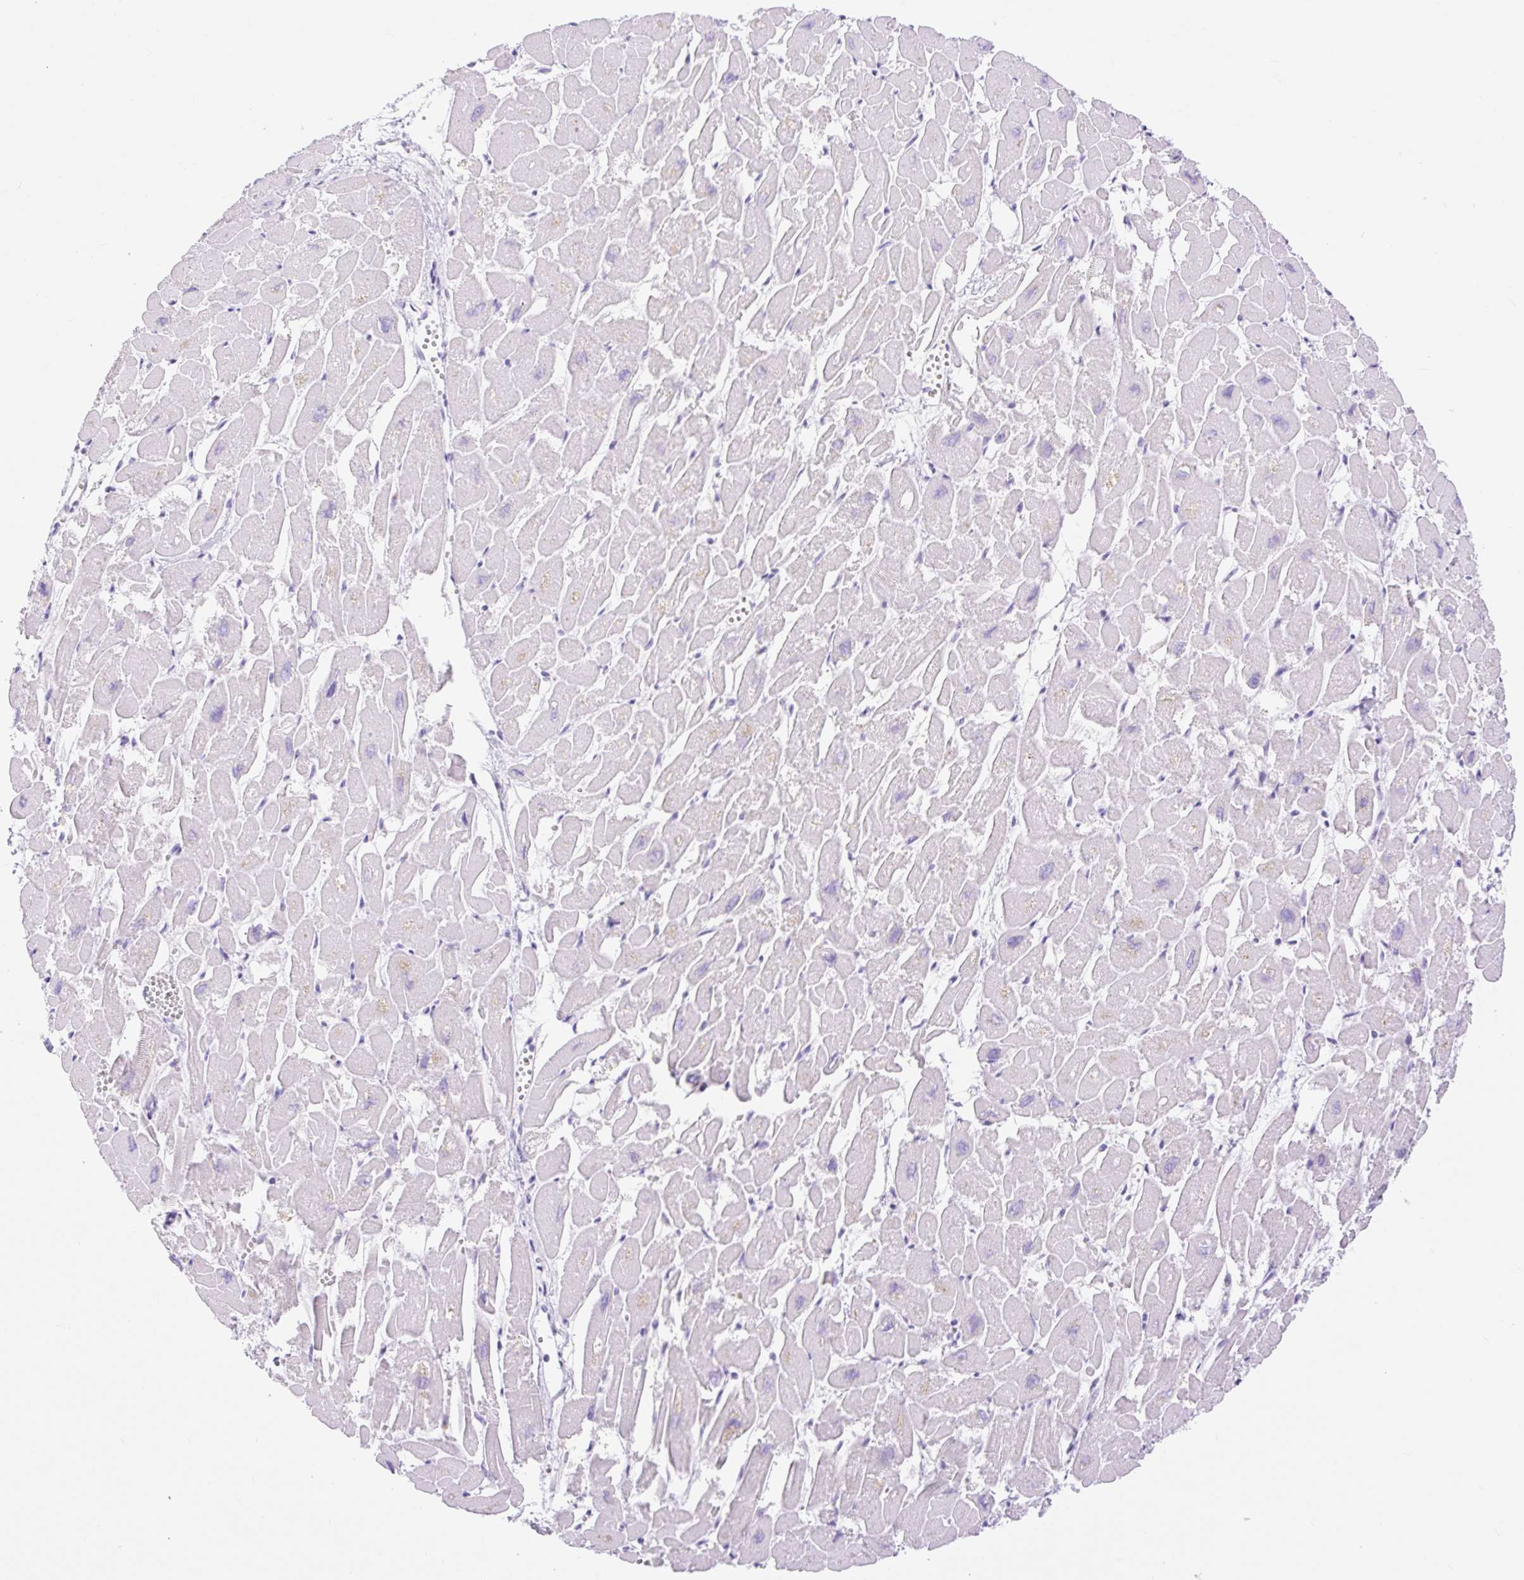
{"staining": {"intensity": "negative", "quantity": "none", "location": "none"}, "tissue": "heart muscle", "cell_type": "Cardiomyocytes", "image_type": "normal", "snomed": [{"axis": "morphology", "description": "Normal tissue, NOS"}, {"axis": "topography", "description": "Heart"}], "caption": "Immunohistochemistry (IHC) image of normal heart muscle stained for a protein (brown), which demonstrates no expression in cardiomyocytes.", "gene": "SLC25A40", "patient": {"sex": "male", "age": 54}}